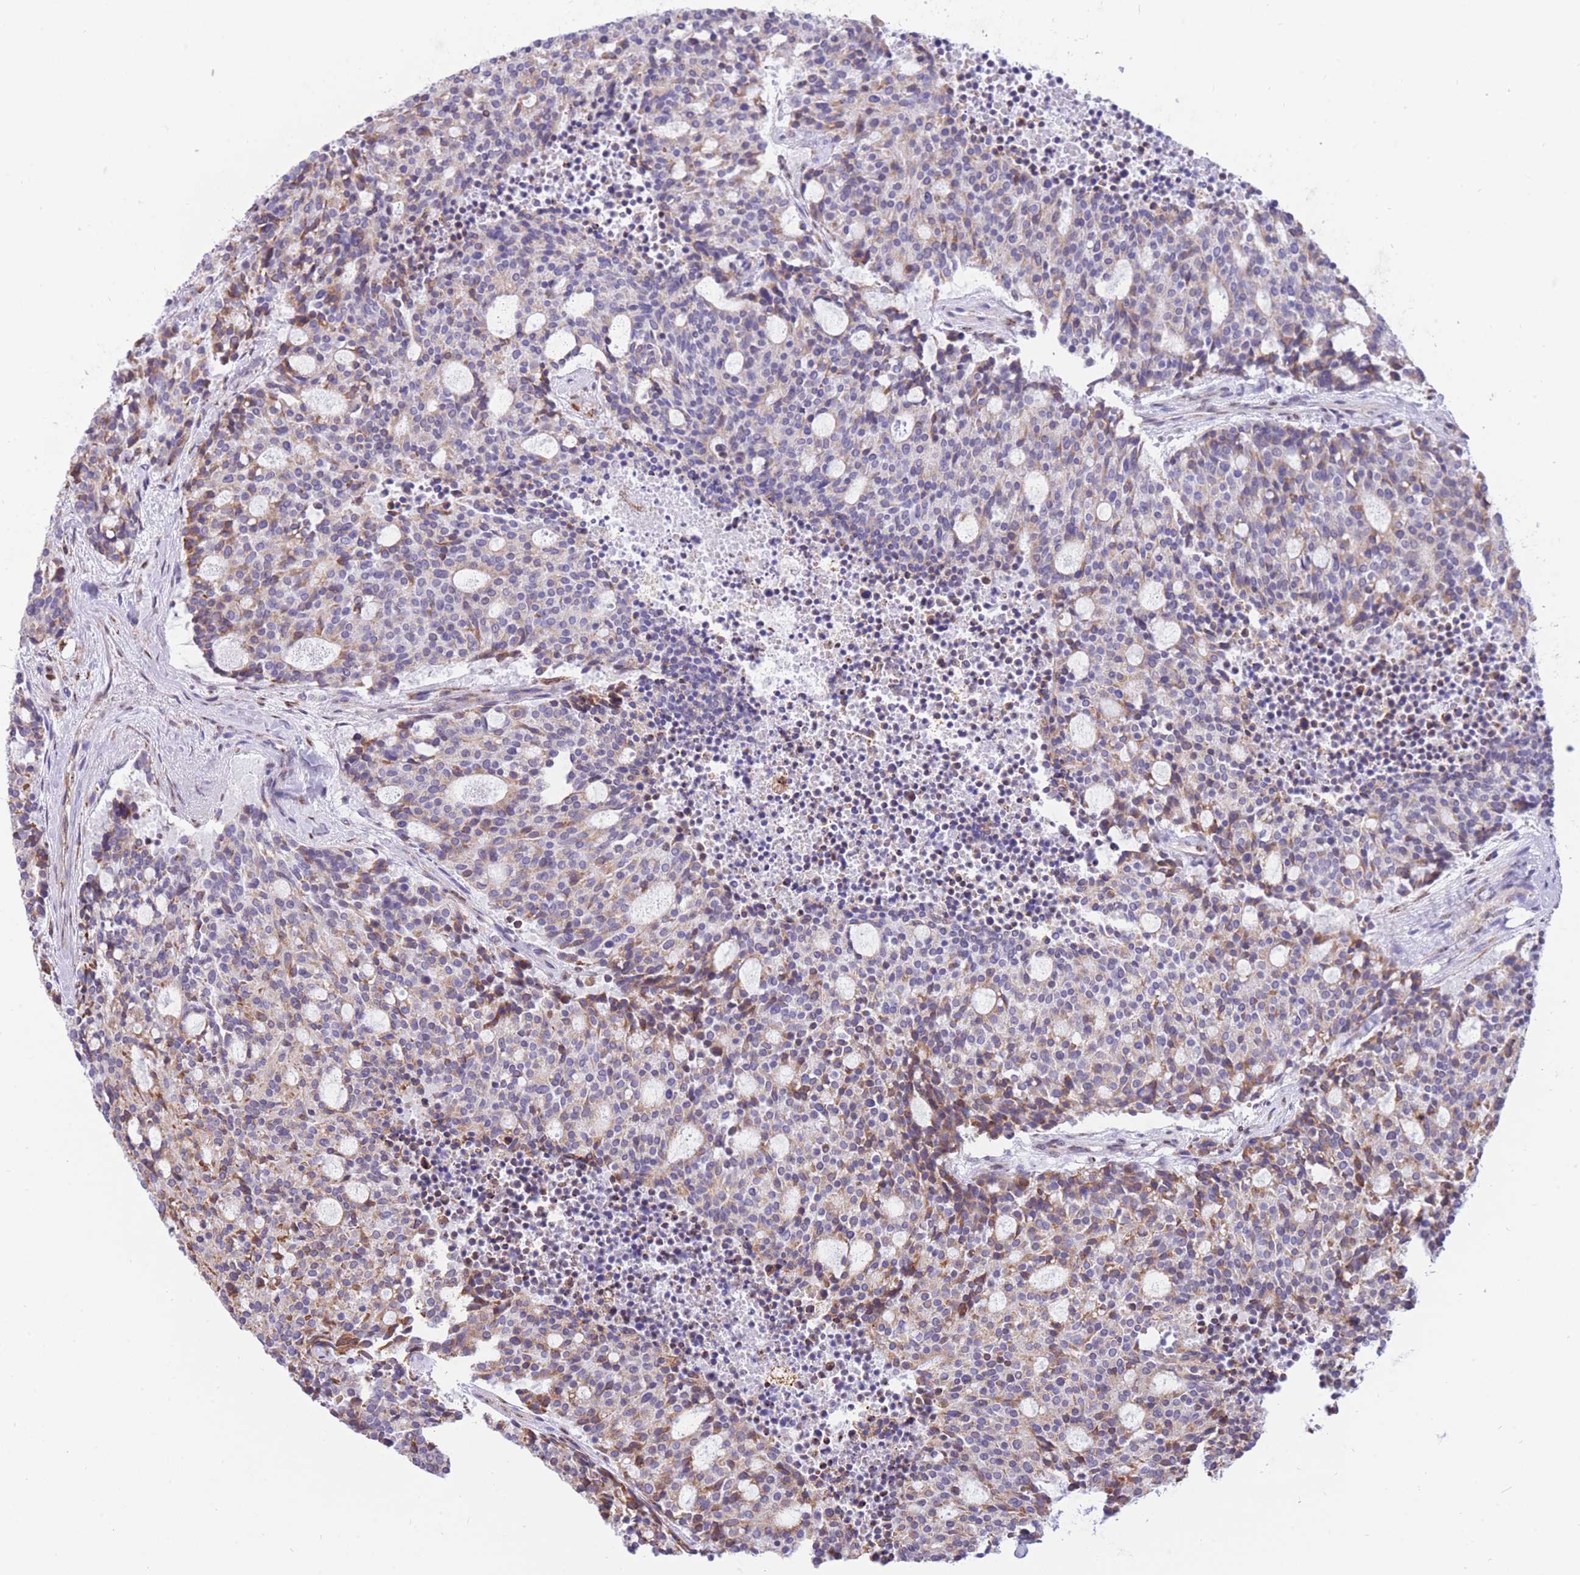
{"staining": {"intensity": "moderate", "quantity": "<25%", "location": "cytoplasmic/membranous"}, "tissue": "carcinoid", "cell_type": "Tumor cells", "image_type": "cancer", "snomed": [{"axis": "morphology", "description": "Carcinoid, malignant, NOS"}, {"axis": "topography", "description": "Pancreas"}], "caption": "IHC staining of malignant carcinoid, which displays low levels of moderate cytoplasmic/membranous positivity in about <25% of tumor cells indicating moderate cytoplasmic/membranous protein staining. The staining was performed using DAB (3,3'-diaminobenzidine) (brown) for protein detection and nuclei were counterstained in hematoxylin (blue).", "gene": "FAM153A", "patient": {"sex": "female", "age": 54}}